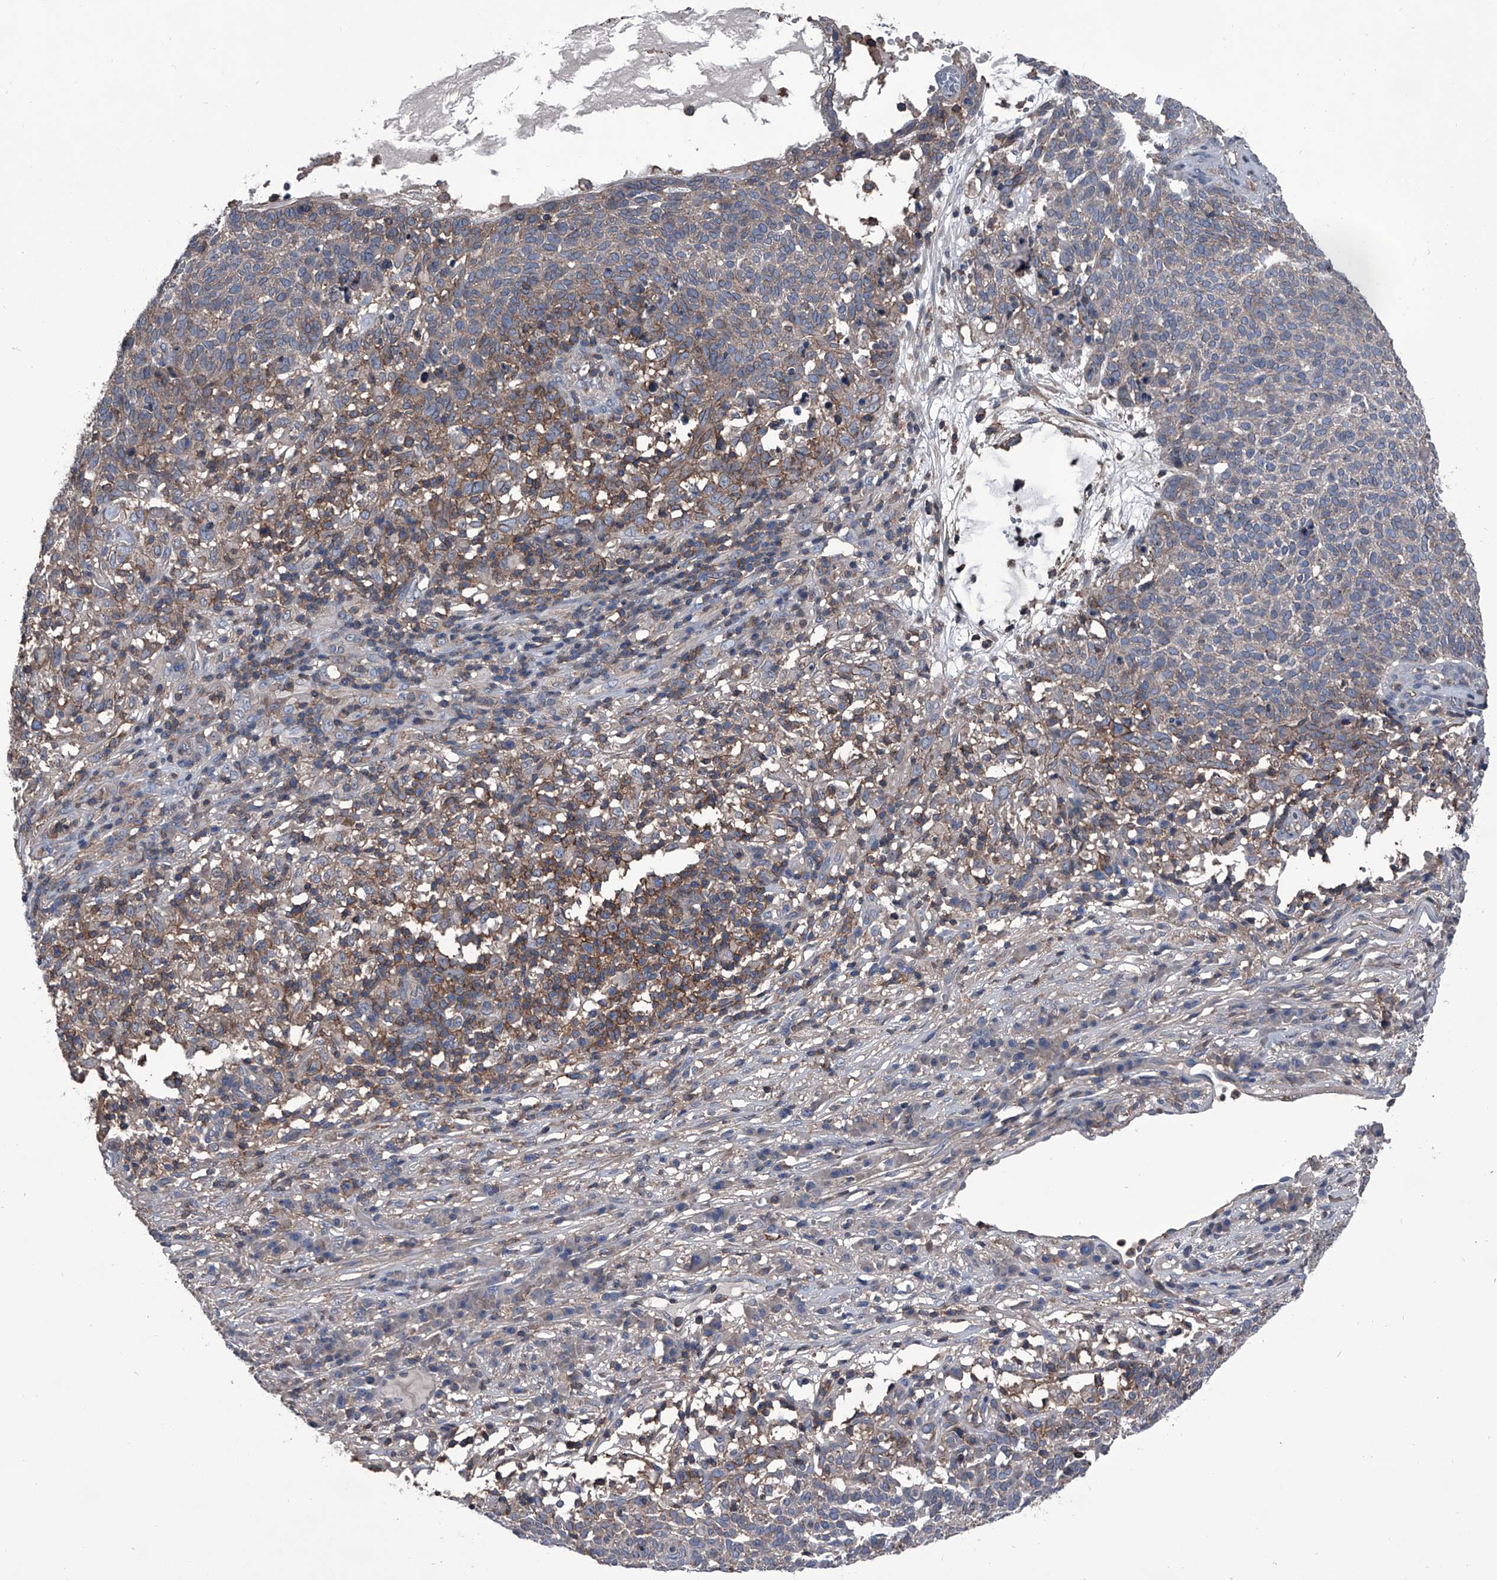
{"staining": {"intensity": "weak", "quantity": "25%-75%", "location": "cytoplasmic/membranous"}, "tissue": "skin cancer", "cell_type": "Tumor cells", "image_type": "cancer", "snomed": [{"axis": "morphology", "description": "Squamous cell carcinoma, NOS"}, {"axis": "topography", "description": "Skin"}], "caption": "Immunohistochemical staining of human skin cancer (squamous cell carcinoma) exhibits weak cytoplasmic/membranous protein expression in about 25%-75% of tumor cells. The protein is stained brown, and the nuclei are stained in blue (DAB IHC with brightfield microscopy, high magnification).", "gene": "PIP5K1A", "patient": {"sex": "female", "age": 90}}